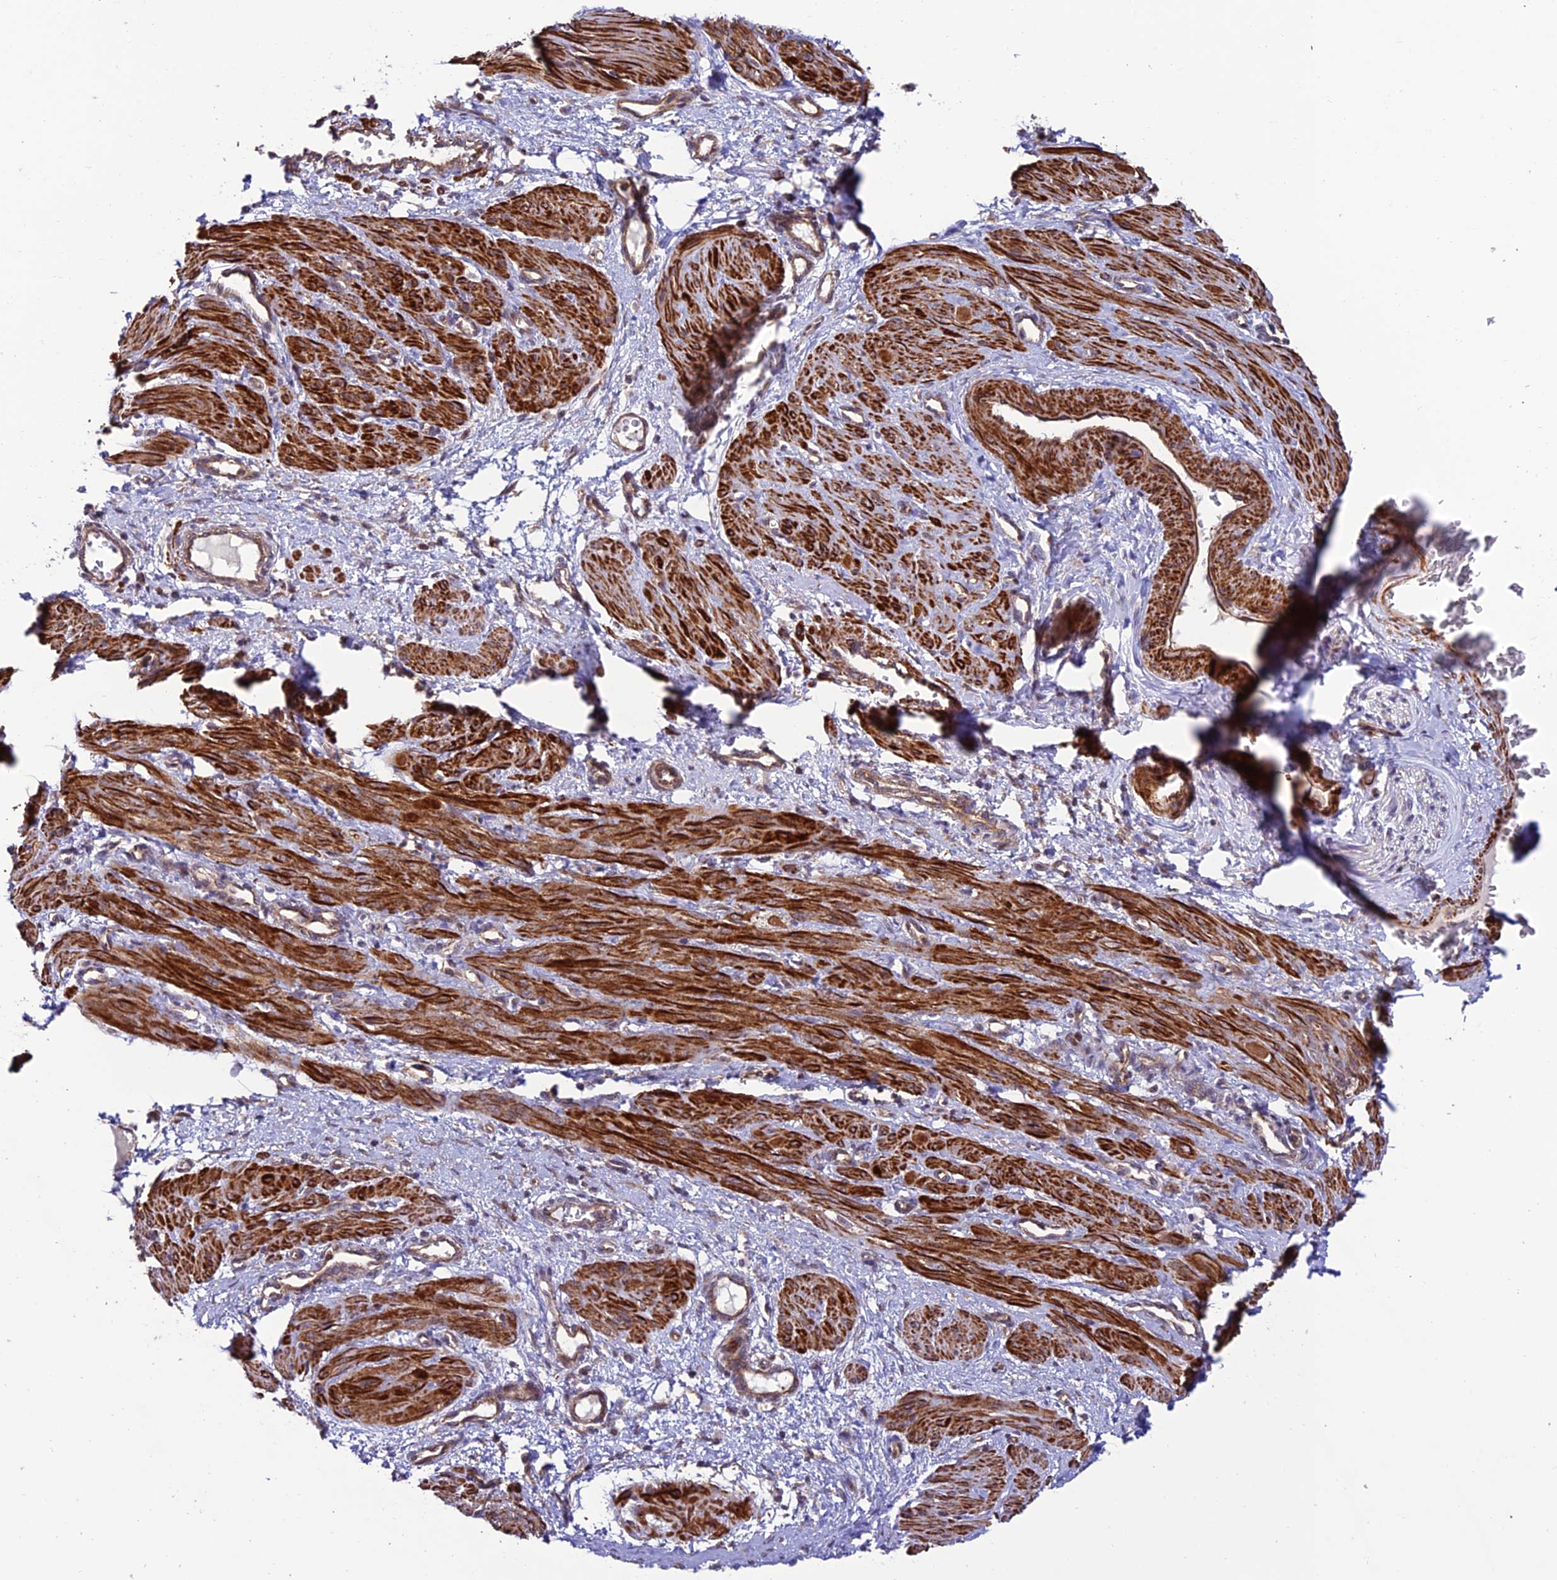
{"staining": {"intensity": "strong", "quantity": ">75%", "location": "cytoplasmic/membranous"}, "tissue": "smooth muscle", "cell_type": "Smooth muscle cells", "image_type": "normal", "snomed": [{"axis": "morphology", "description": "Normal tissue, NOS"}, {"axis": "topography", "description": "Endometrium"}], "caption": "Human smooth muscle stained for a protein (brown) shows strong cytoplasmic/membranous positive expression in approximately >75% of smooth muscle cells.", "gene": "TNIP3", "patient": {"sex": "female", "age": 33}}